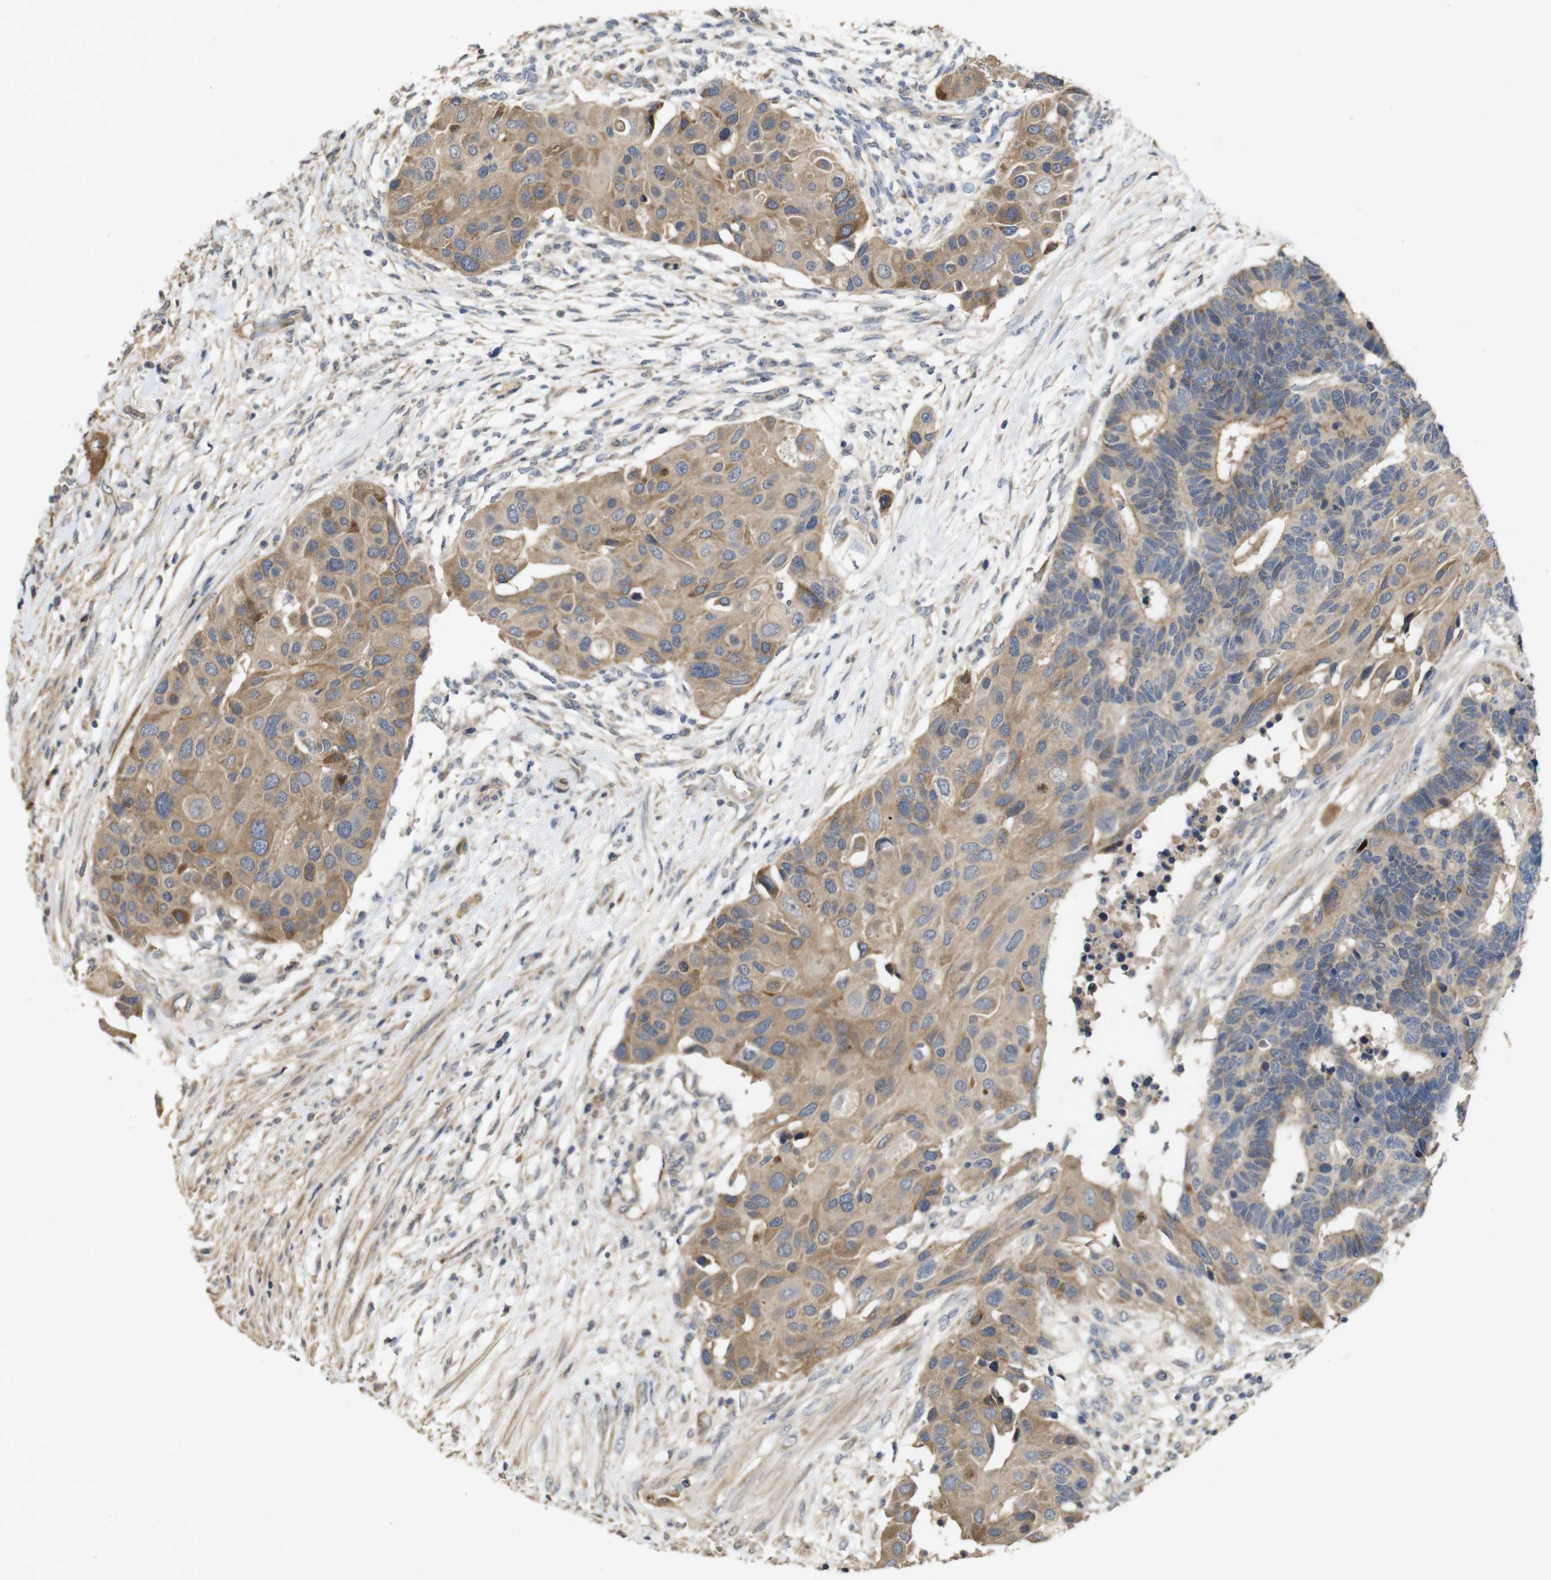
{"staining": {"intensity": "moderate", "quantity": ">75%", "location": "cytoplasmic/membranous"}, "tissue": "colorectal cancer", "cell_type": "Tumor cells", "image_type": "cancer", "snomed": [{"axis": "morphology", "description": "Adenocarcinoma, NOS"}, {"axis": "topography", "description": "Rectum"}], "caption": "Immunohistochemistry (IHC) photomicrograph of neoplastic tissue: colorectal adenocarcinoma stained using immunohistochemistry (IHC) reveals medium levels of moderate protein expression localized specifically in the cytoplasmic/membranous of tumor cells, appearing as a cytoplasmic/membranous brown color.", "gene": "PCDHB10", "patient": {"sex": "male", "age": 51}}